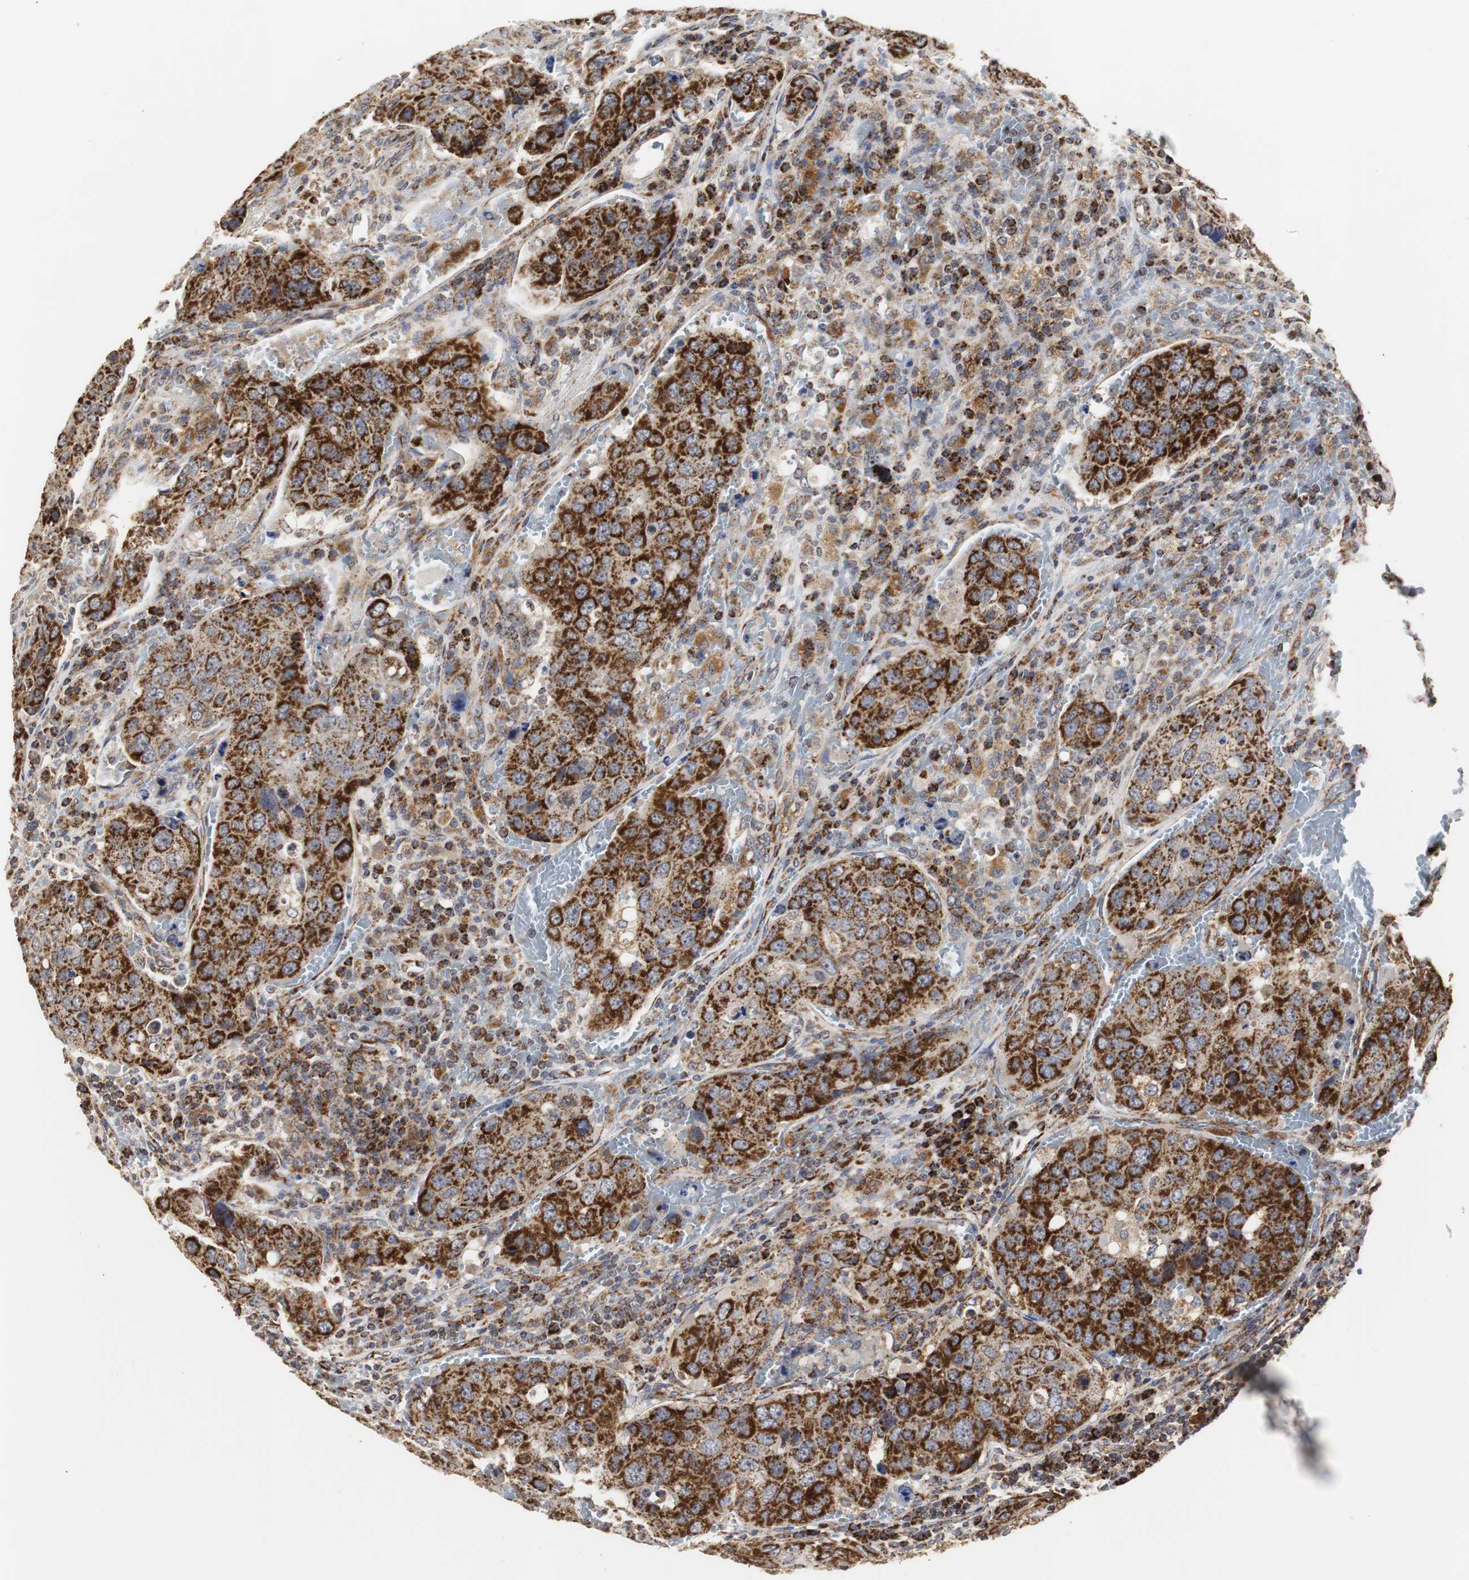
{"staining": {"intensity": "strong", "quantity": ">75%", "location": "cytoplasmic/membranous"}, "tissue": "urothelial cancer", "cell_type": "Tumor cells", "image_type": "cancer", "snomed": [{"axis": "morphology", "description": "Urothelial carcinoma, High grade"}, {"axis": "topography", "description": "Lymph node"}, {"axis": "topography", "description": "Urinary bladder"}], "caption": "A micrograph showing strong cytoplasmic/membranous positivity in about >75% of tumor cells in high-grade urothelial carcinoma, as visualized by brown immunohistochemical staining.", "gene": "HSD17B10", "patient": {"sex": "male", "age": 51}}